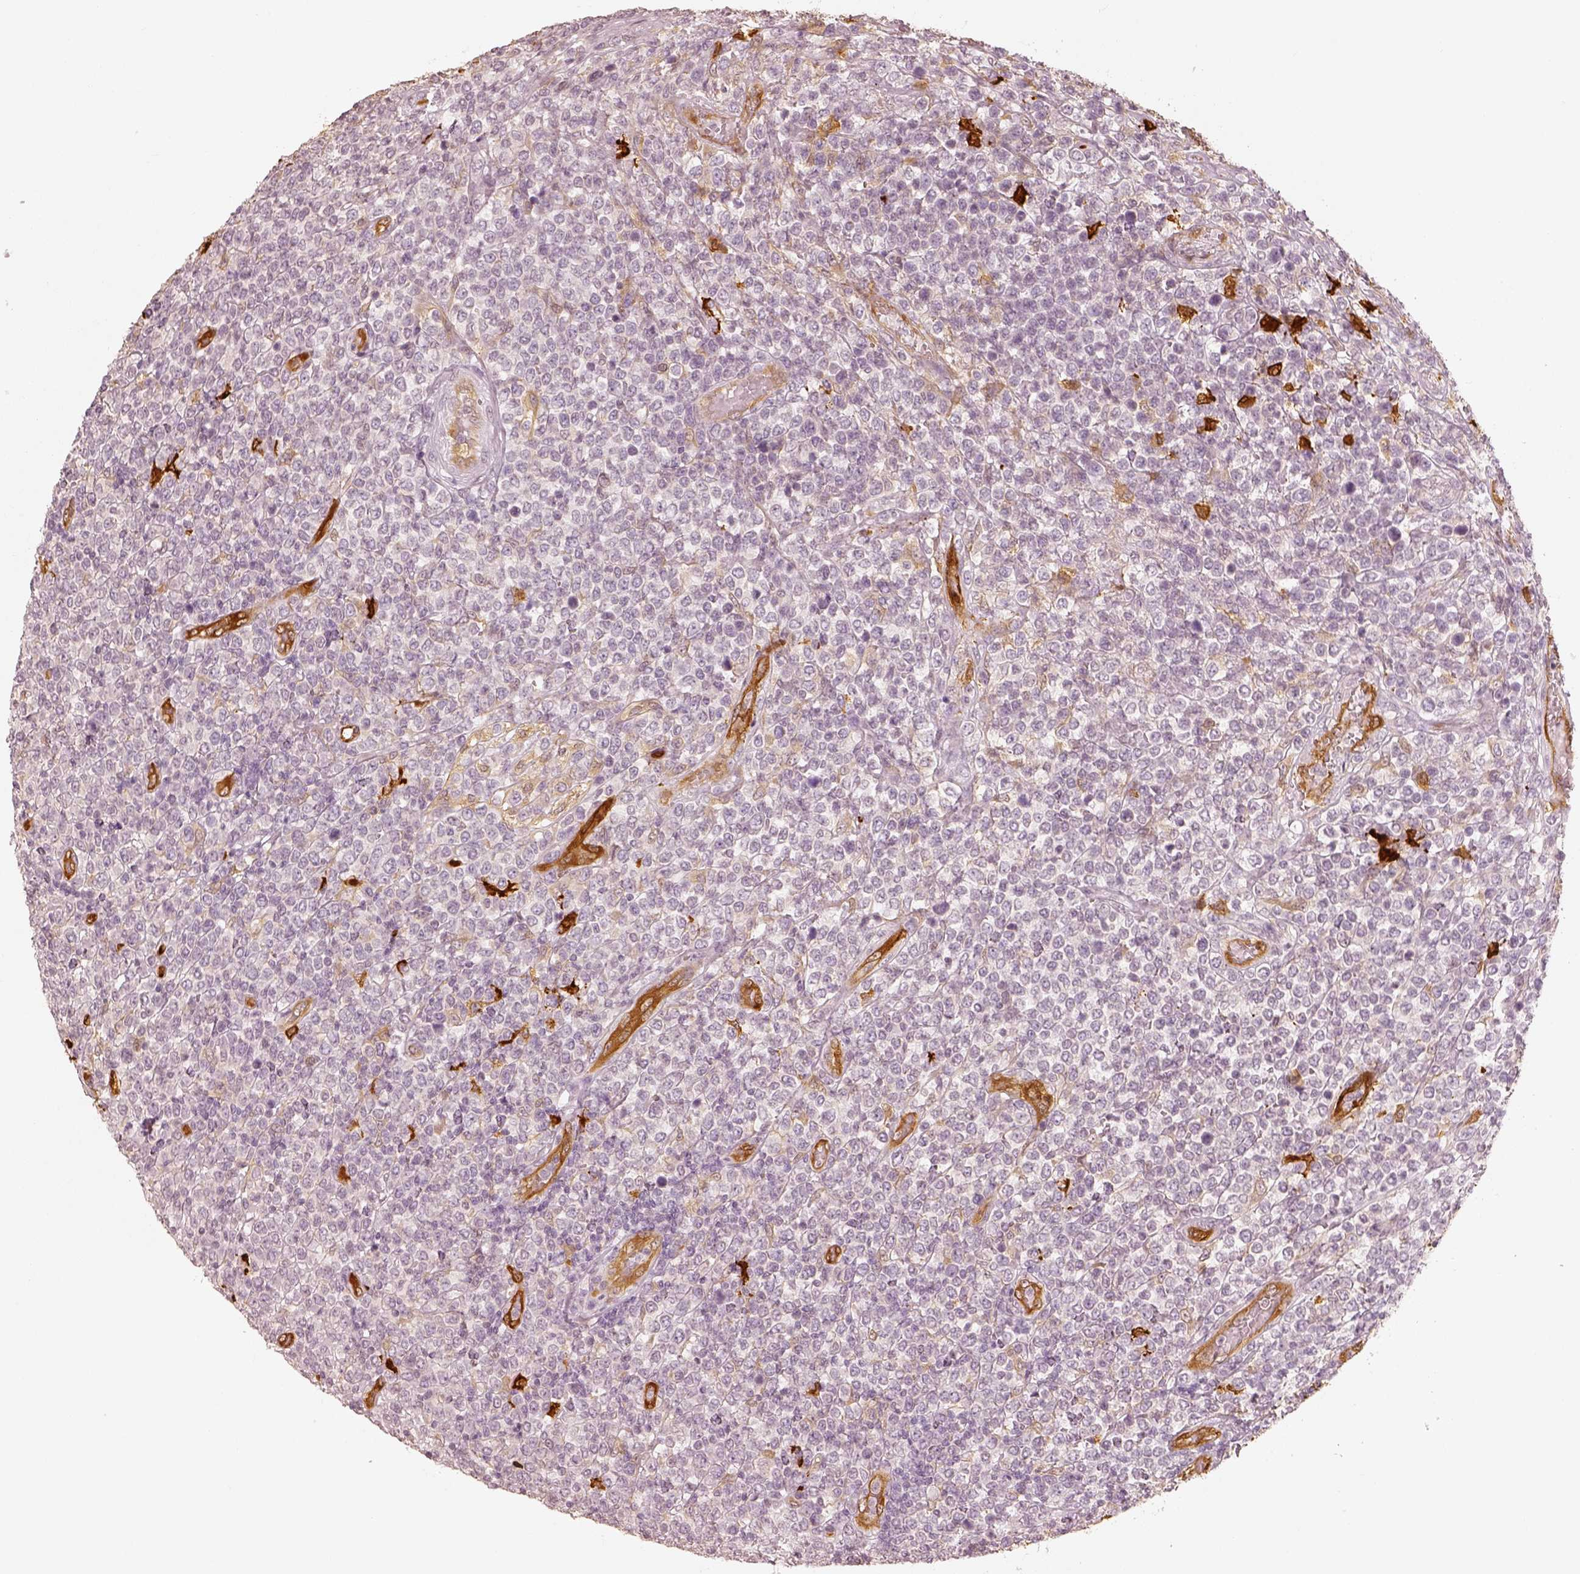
{"staining": {"intensity": "negative", "quantity": "none", "location": "none"}, "tissue": "lymphoma", "cell_type": "Tumor cells", "image_type": "cancer", "snomed": [{"axis": "morphology", "description": "Malignant lymphoma, non-Hodgkin's type, High grade"}, {"axis": "topography", "description": "Soft tissue"}], "caption": "This histopathology image is of malignant lymphoma, non-Hodgkin's type (high-grade) stained with IHC to label a protein in brown with the nuclei are counter-stained blue. There is no expression in tumor cells.", "gene": "FSCN1", "patient": {"sex": "female", "age": 56}}